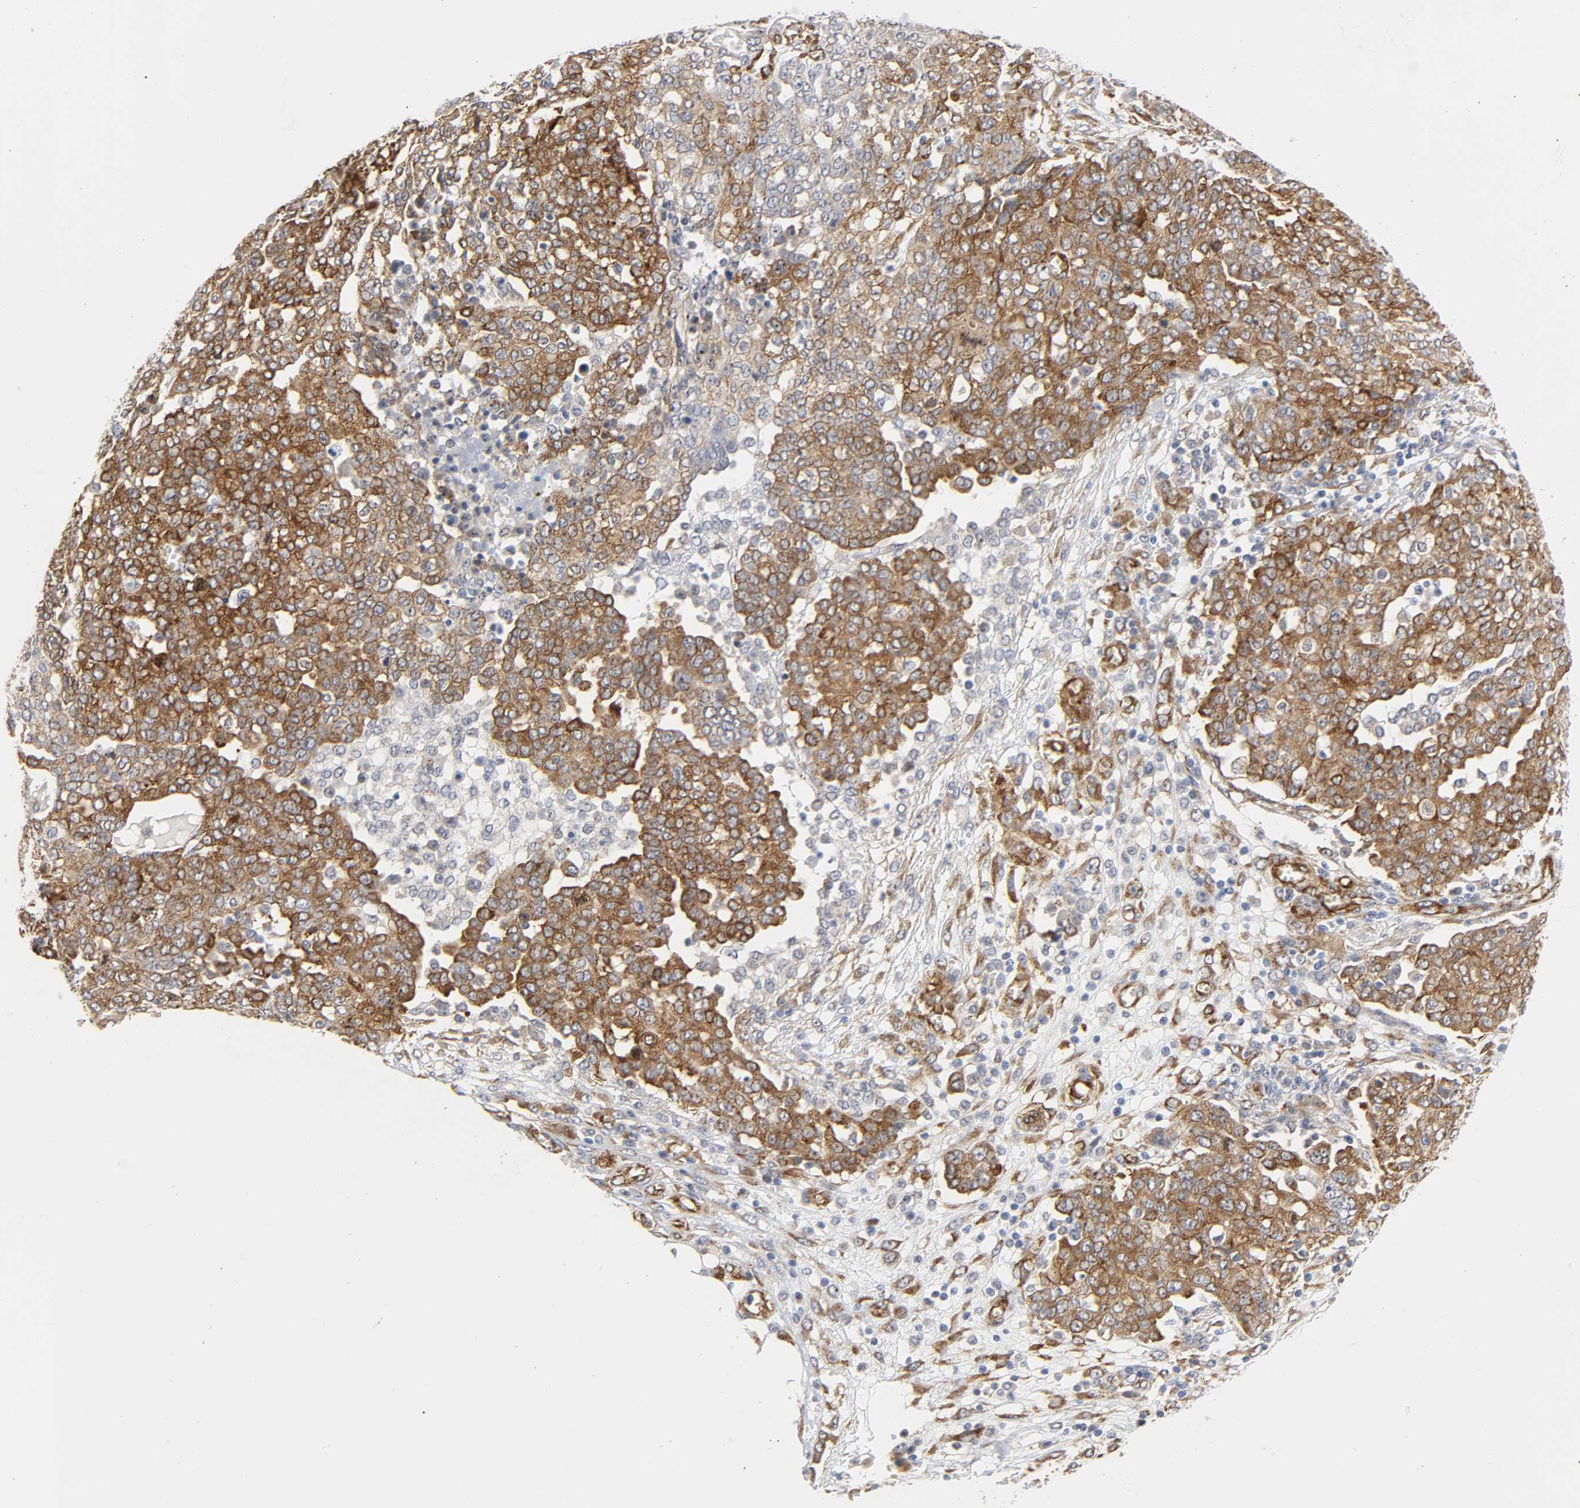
{"staining": {"intensity": "moderate", "quantity": ">75%", "location": "cytoplasmic/membranous"}, "tissue": "ovarian cancer", "cell_type": "Tumor cells", "image_type": "cancer", "snomed": [{"axis": "morphology", "description": "Cystadenocarcinoma, serous, NOS"}, {"axis": "topography", "description": "Soft tissue"}, {"axis": "topography", "description": "Ovary"}], "caption": "Moderate cytoplasmic/membranous expression for a protein is identified in about >75% of tumor cells of serous cystadenocarcinoma (ovarian) using IHC.", "gene": "DOCK1", "patient": {"sex": "female", "age": 57}}